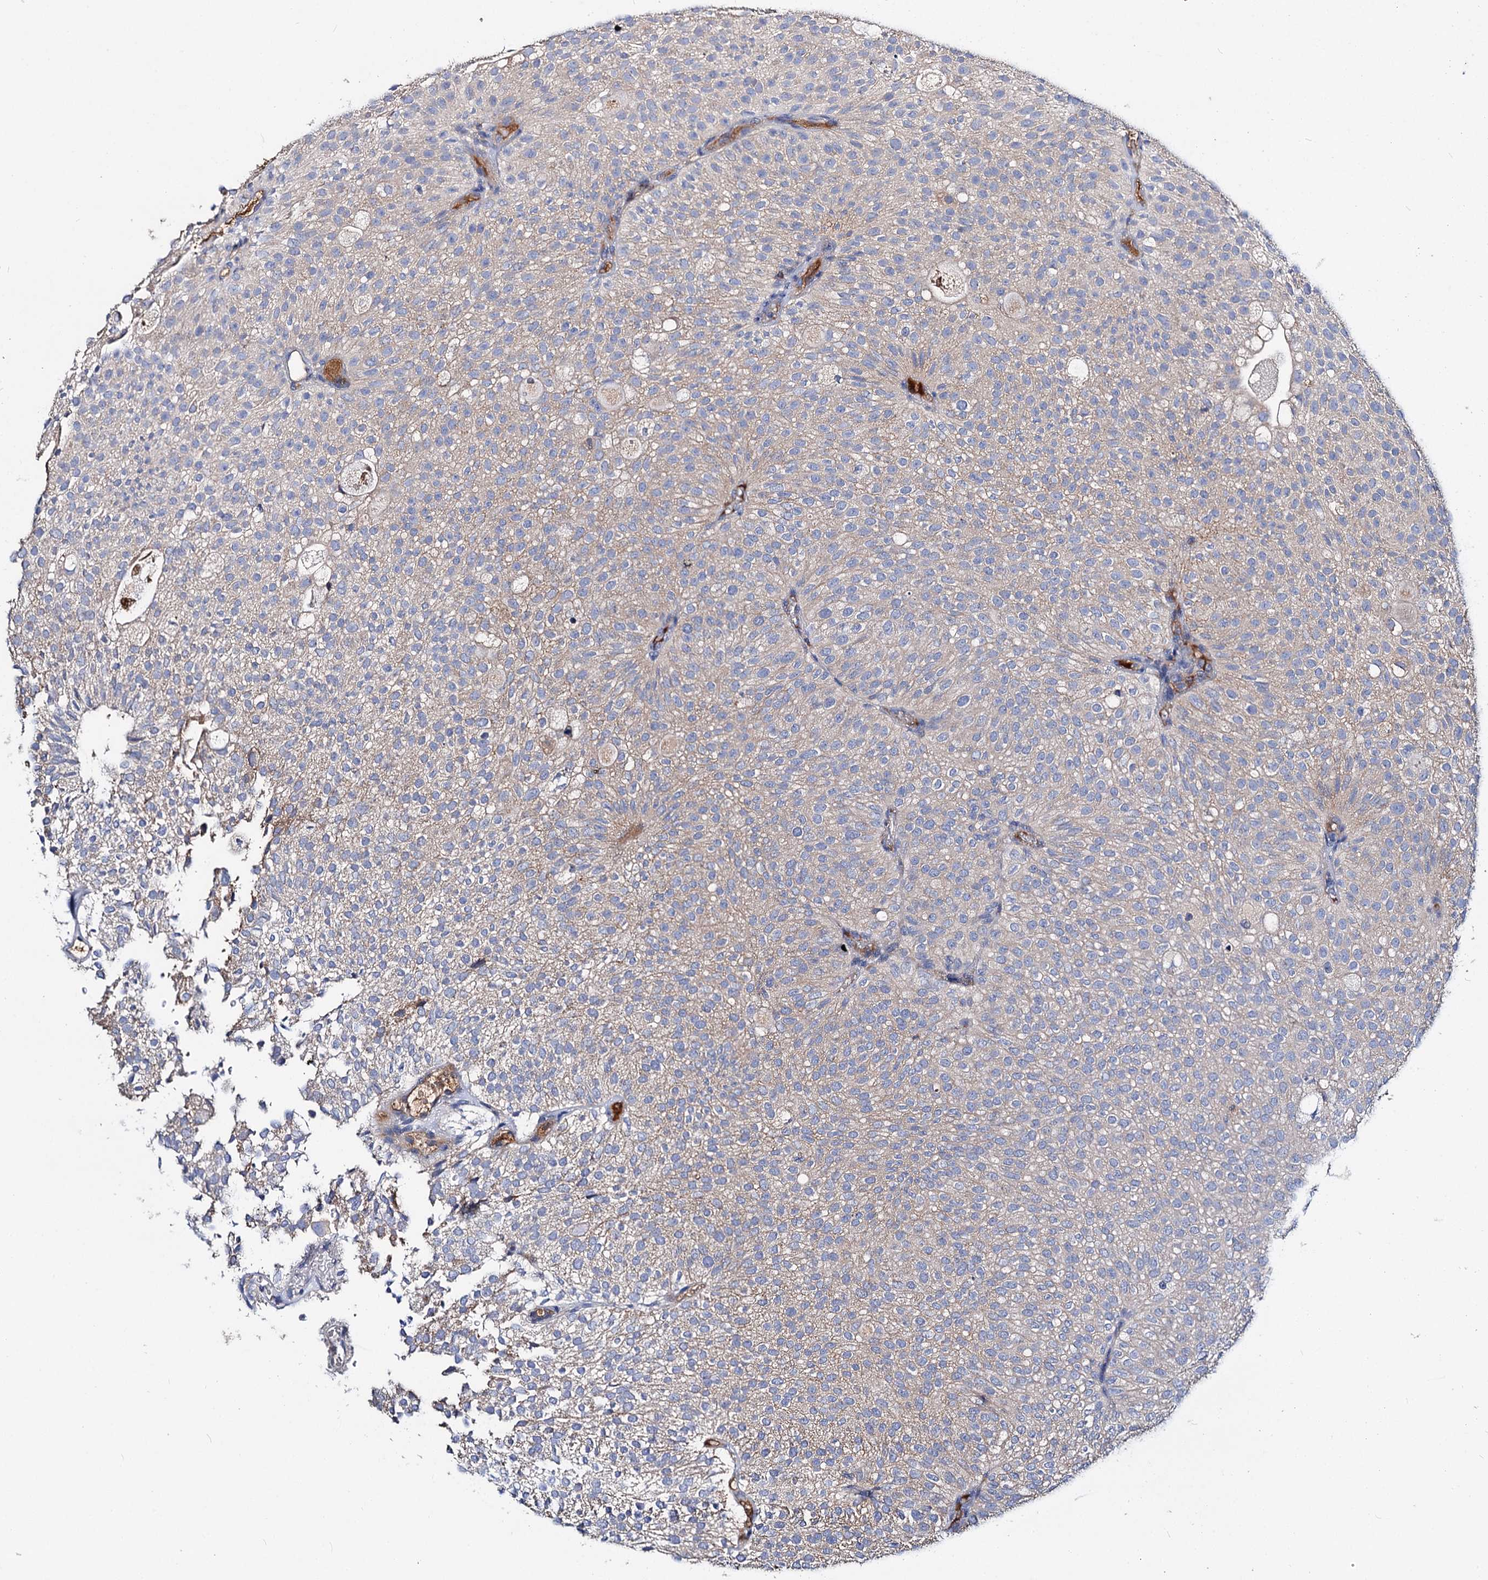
{"staining": {"intensity": "weak", "quantity": "25%-75%", "location": "cytoplasmic/membranous"}, "tissue": "urothelial cancer", "cell_type": "Tumor cells", "image_type": "cancer", "snomed": [{"axis": "morphology", "description": "Urothelial carcinoma, Low grade"}, {"axis": "topography", "description": "Urinary bladder"}], "caption": "DAB immunohistochemical staining of urothelial cancer exhibits weak cytoplasmic/membranous protein staining in about 25%-75% of tumor cells.", "gene": "ACY3", "patient": {"sex": "male", "age": 78}}